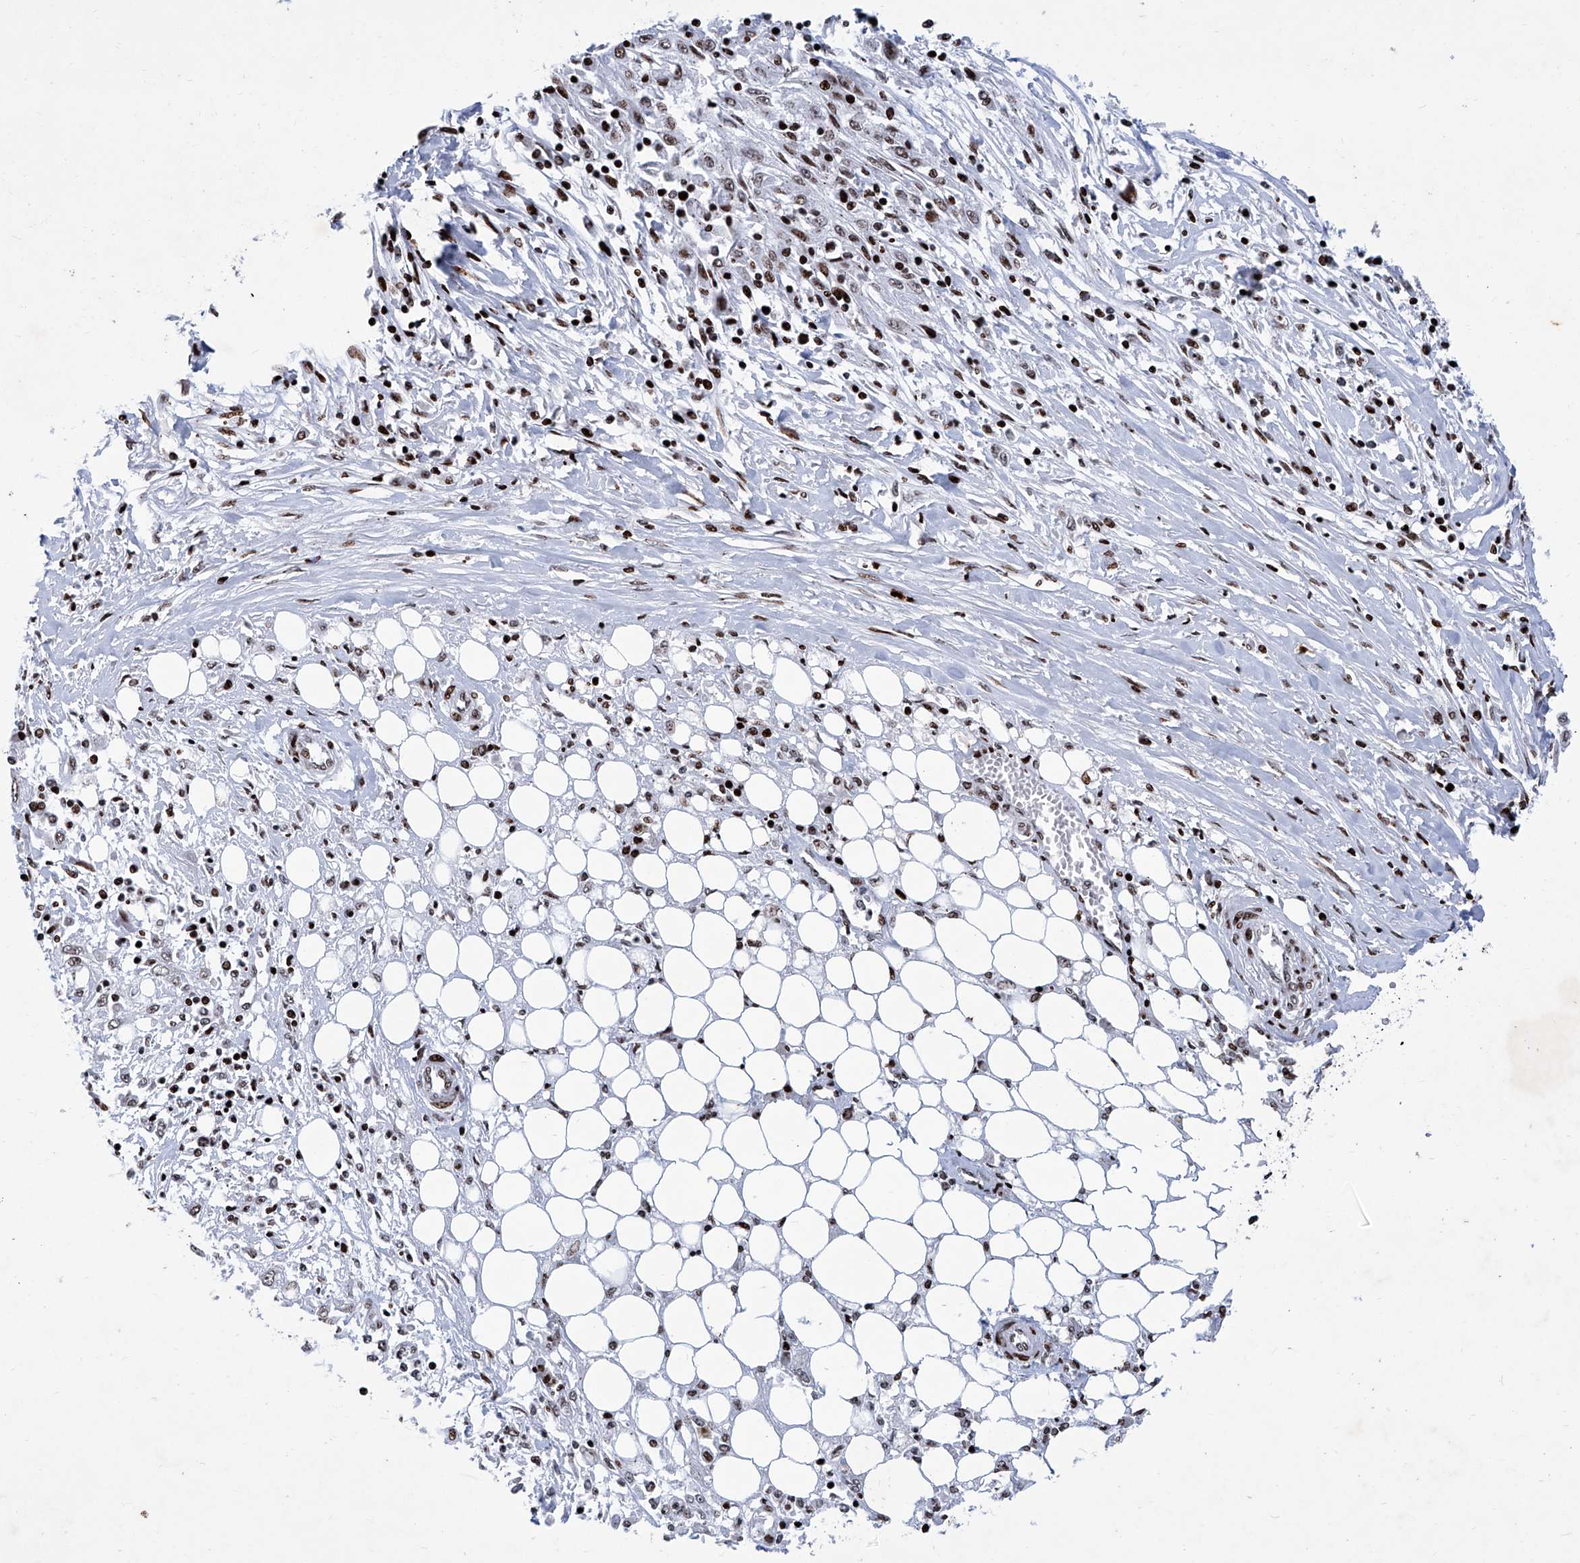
{"staining": {"intensity": "moderate", "quantity": "25%-75%", "location": "nuclear"}, "tissue": "skin cancer", "cell_type": "Tumor cells", "image_type": "cancer", "snomed": [{"axis": "morphology", "description": "Squamous cell carcinoma, NOS"}, {"axis": "morphology", "description": "Squamous cell carcinoma, metastatic, NOS"}, {"axis": "topography", "description": "Skin"}, {"axis": "topography", "description": "Lymph node"}], "caption": "The image exhibits immunohistochemical staining of skin cancer (metastatic squamous cell carcinoma). There is moderate nuclear staining is identified in approximately 25%-75% of tumor cells.", "gene": "HEY2", "patient": {"sex": "male", "age": 75}}